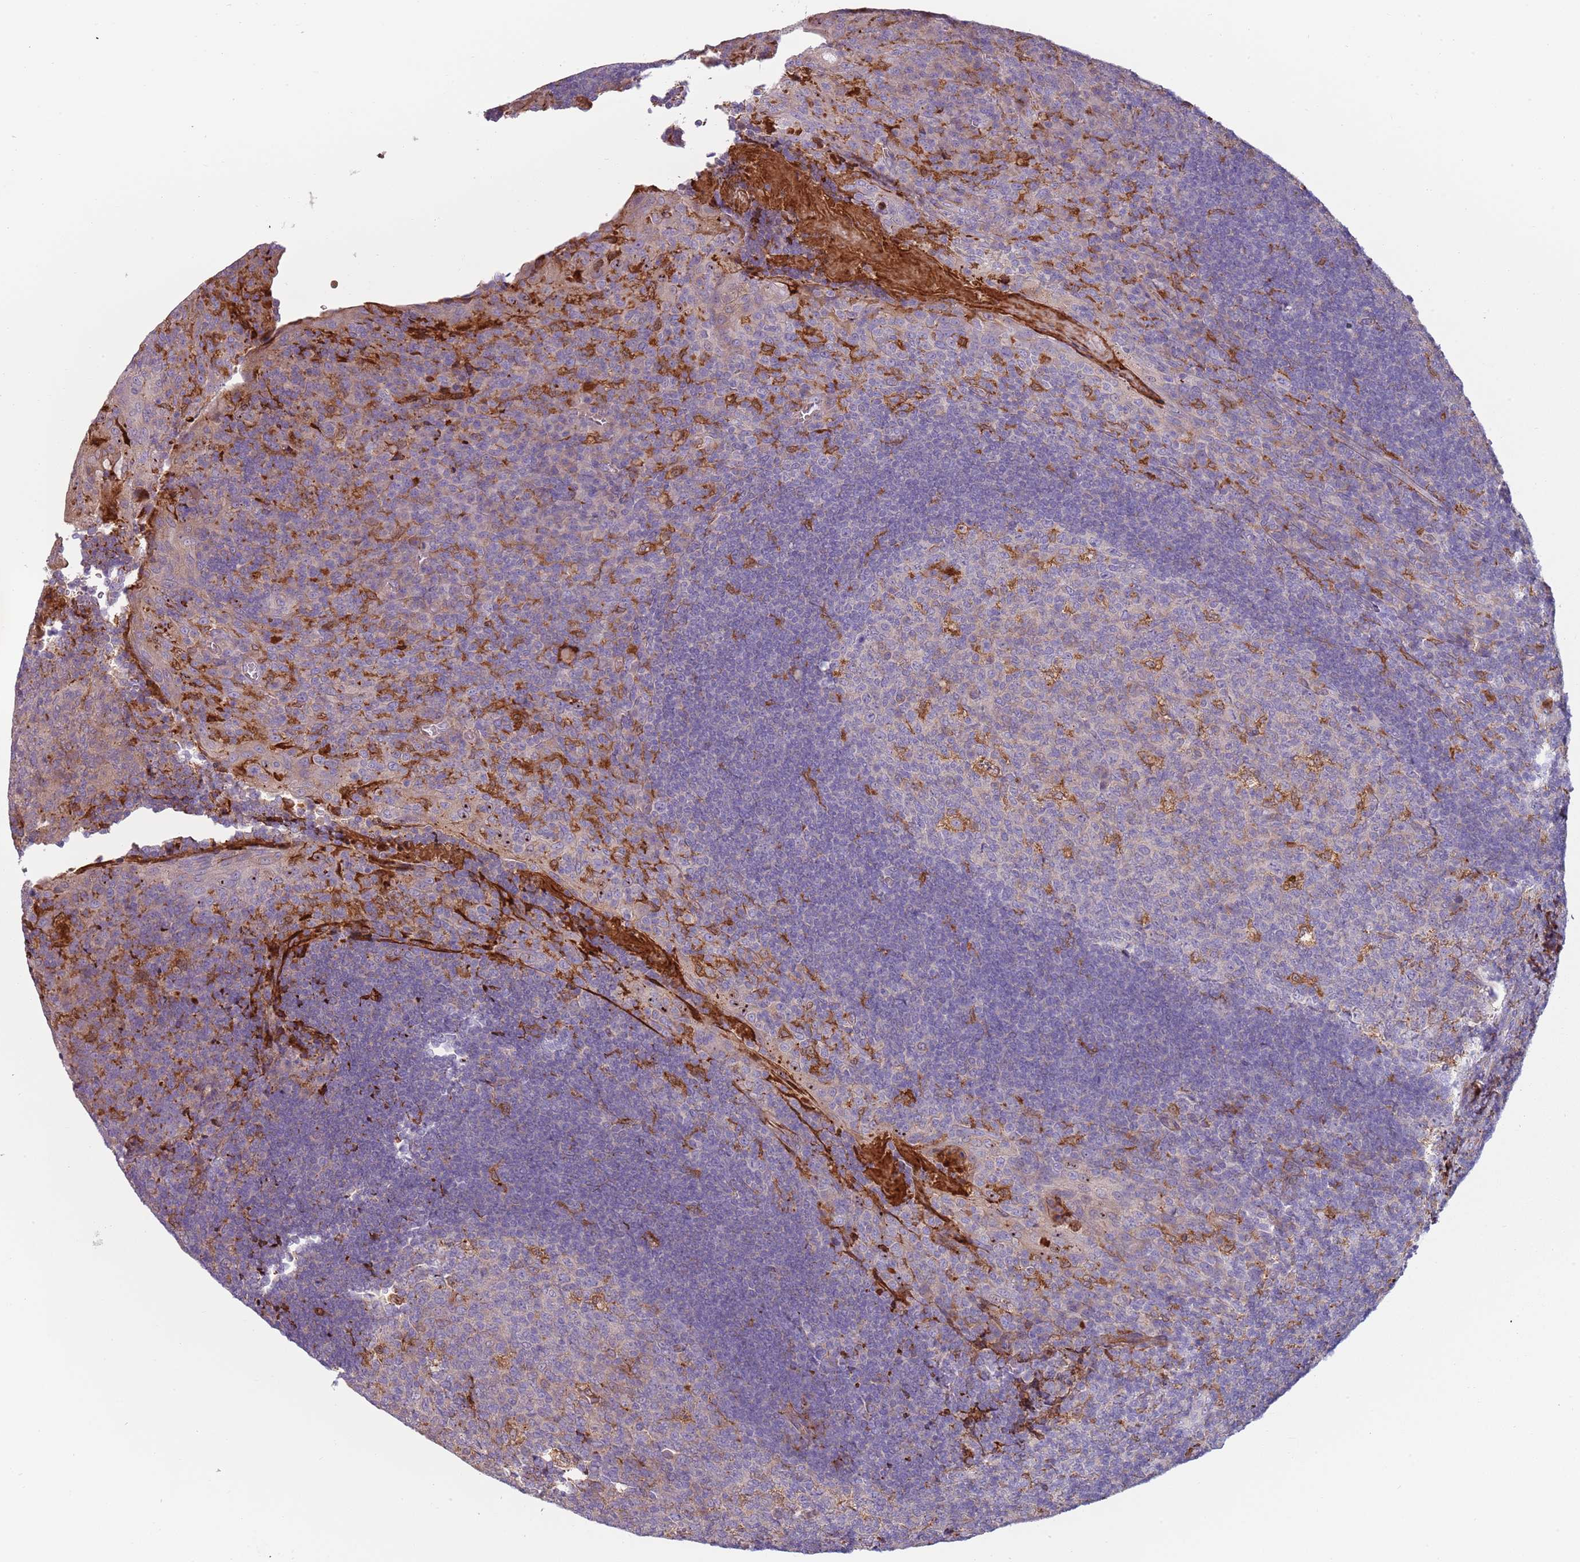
{"staining": {"intensity": "negative", "quantity": "none", "location": "none"}, "tissue": "tonsil", "cell_type": "Germinal center cells", "image_type": "normal", "snomed": [{"axis": "morphology", "description": "Normal tissue, NOS"}, {"axis": "topography", "description": "Tonsil"}], "caption": "IHC histopathology image of benign tonsil: tonsil stained with DAB (3,3'-diaminobenzidine) displays no significant protein positivity in germinal center cells.", "gene": "NADK", "patient": {"sex": "male", "age": 17}}